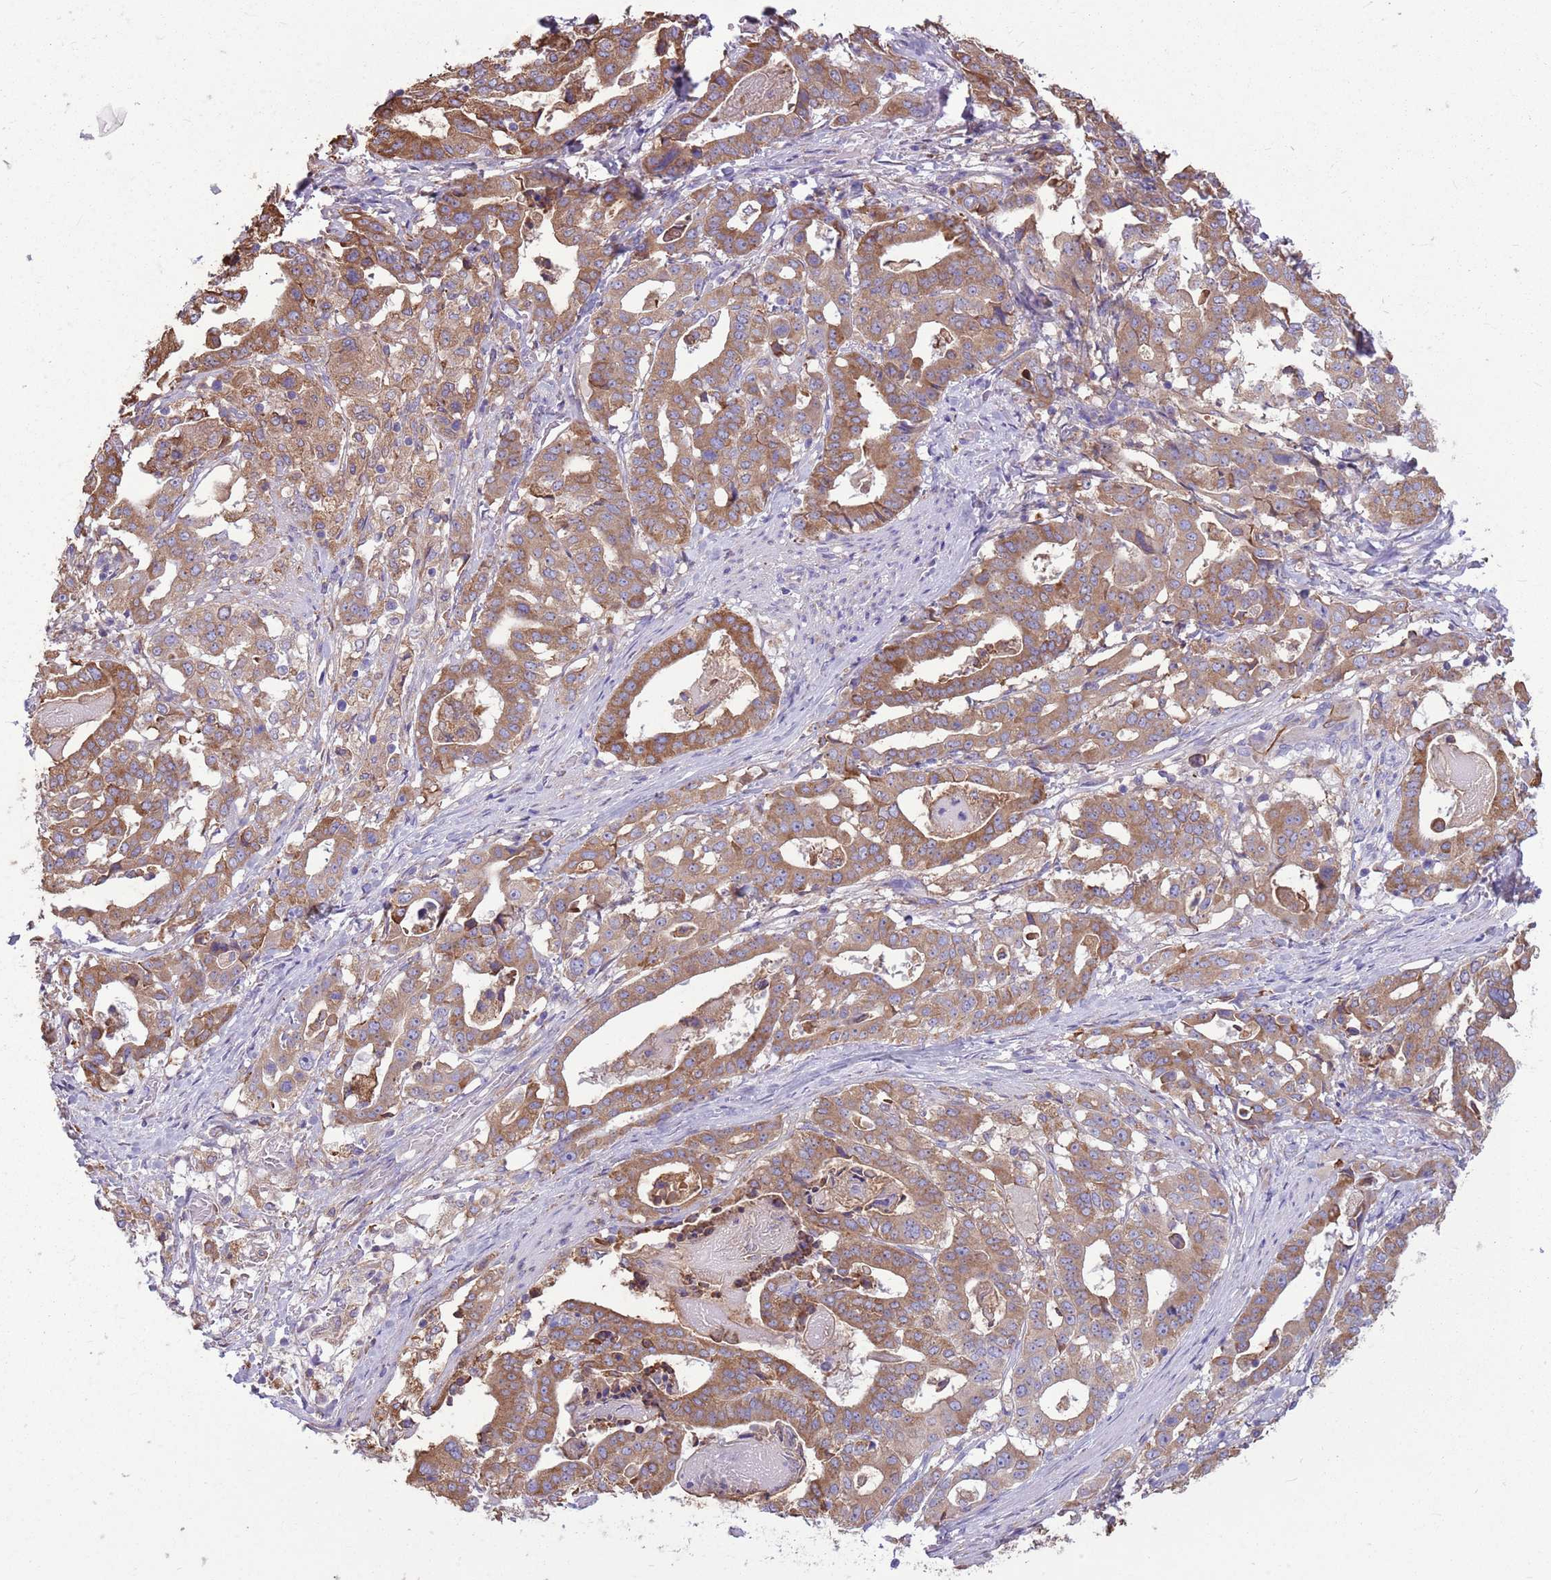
{"staining": {"intensity": "moderate", "quantity": ">75%", "location": "cytoplasmic/membranous"}, "tissue": "stomach cancer", "cell_type": "Tumor cells", "image_type": "cancer", "snomed": [{"axis": "morphology", "description": "Adenocarcinoma, NOS"}, {"axis": "topography", "description": "Stomach"}], "caption": "This photomicrograph shows IHC staining of human adenocarcinoma (stomach), with medium moderate cytoplasmic/membranous expression in about >75% of tumor cells.", "gene": "KCTD19", "patient": {"sex": "male", "age": 48}}